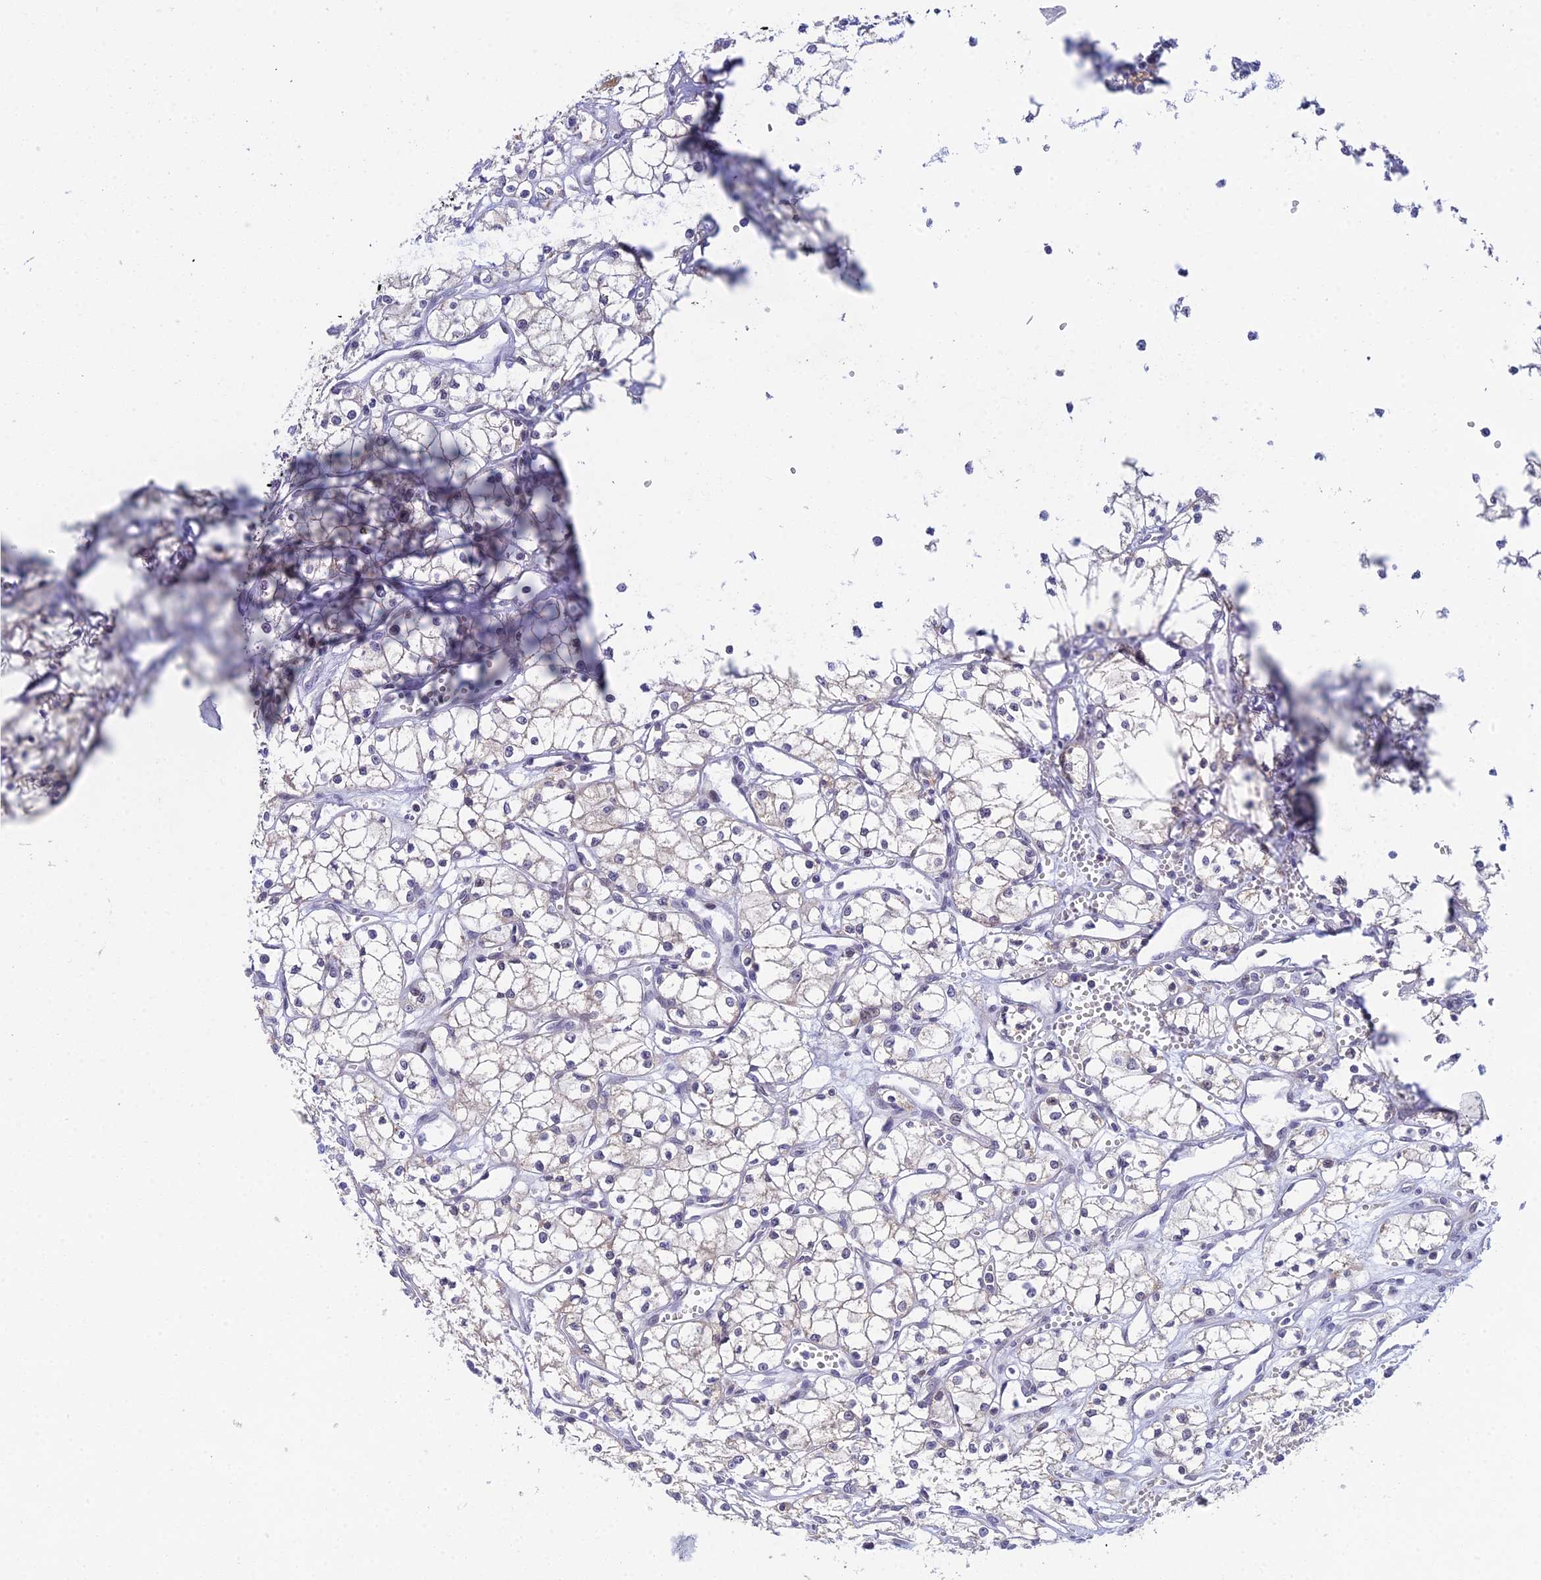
{"staining": {"intensity": "weak", "quantity": "25%-75%", "location": "cytoplasmic/membranous"}, "tissue": "renal cancer", "cell_type": "Tumor cells", "image_type": "cancer", "snomed": [{"axis": "morphology", "description": "Adenocarcinoma, NOS"}, {"axis": "topography", "description": "Kidney"}], "caption": "IHC histopathology image of neoplastic tissue: renal cancer stained using immunohistochemistry (IHC) displays low levels of weak protein expression localized specifically in the cytoplasmic/membranous of tumor cells, appearing as a cytoplasmic/membranous brown color.", "gene": "ELOA2", "patient": {"sex": "male", "age": 59}}